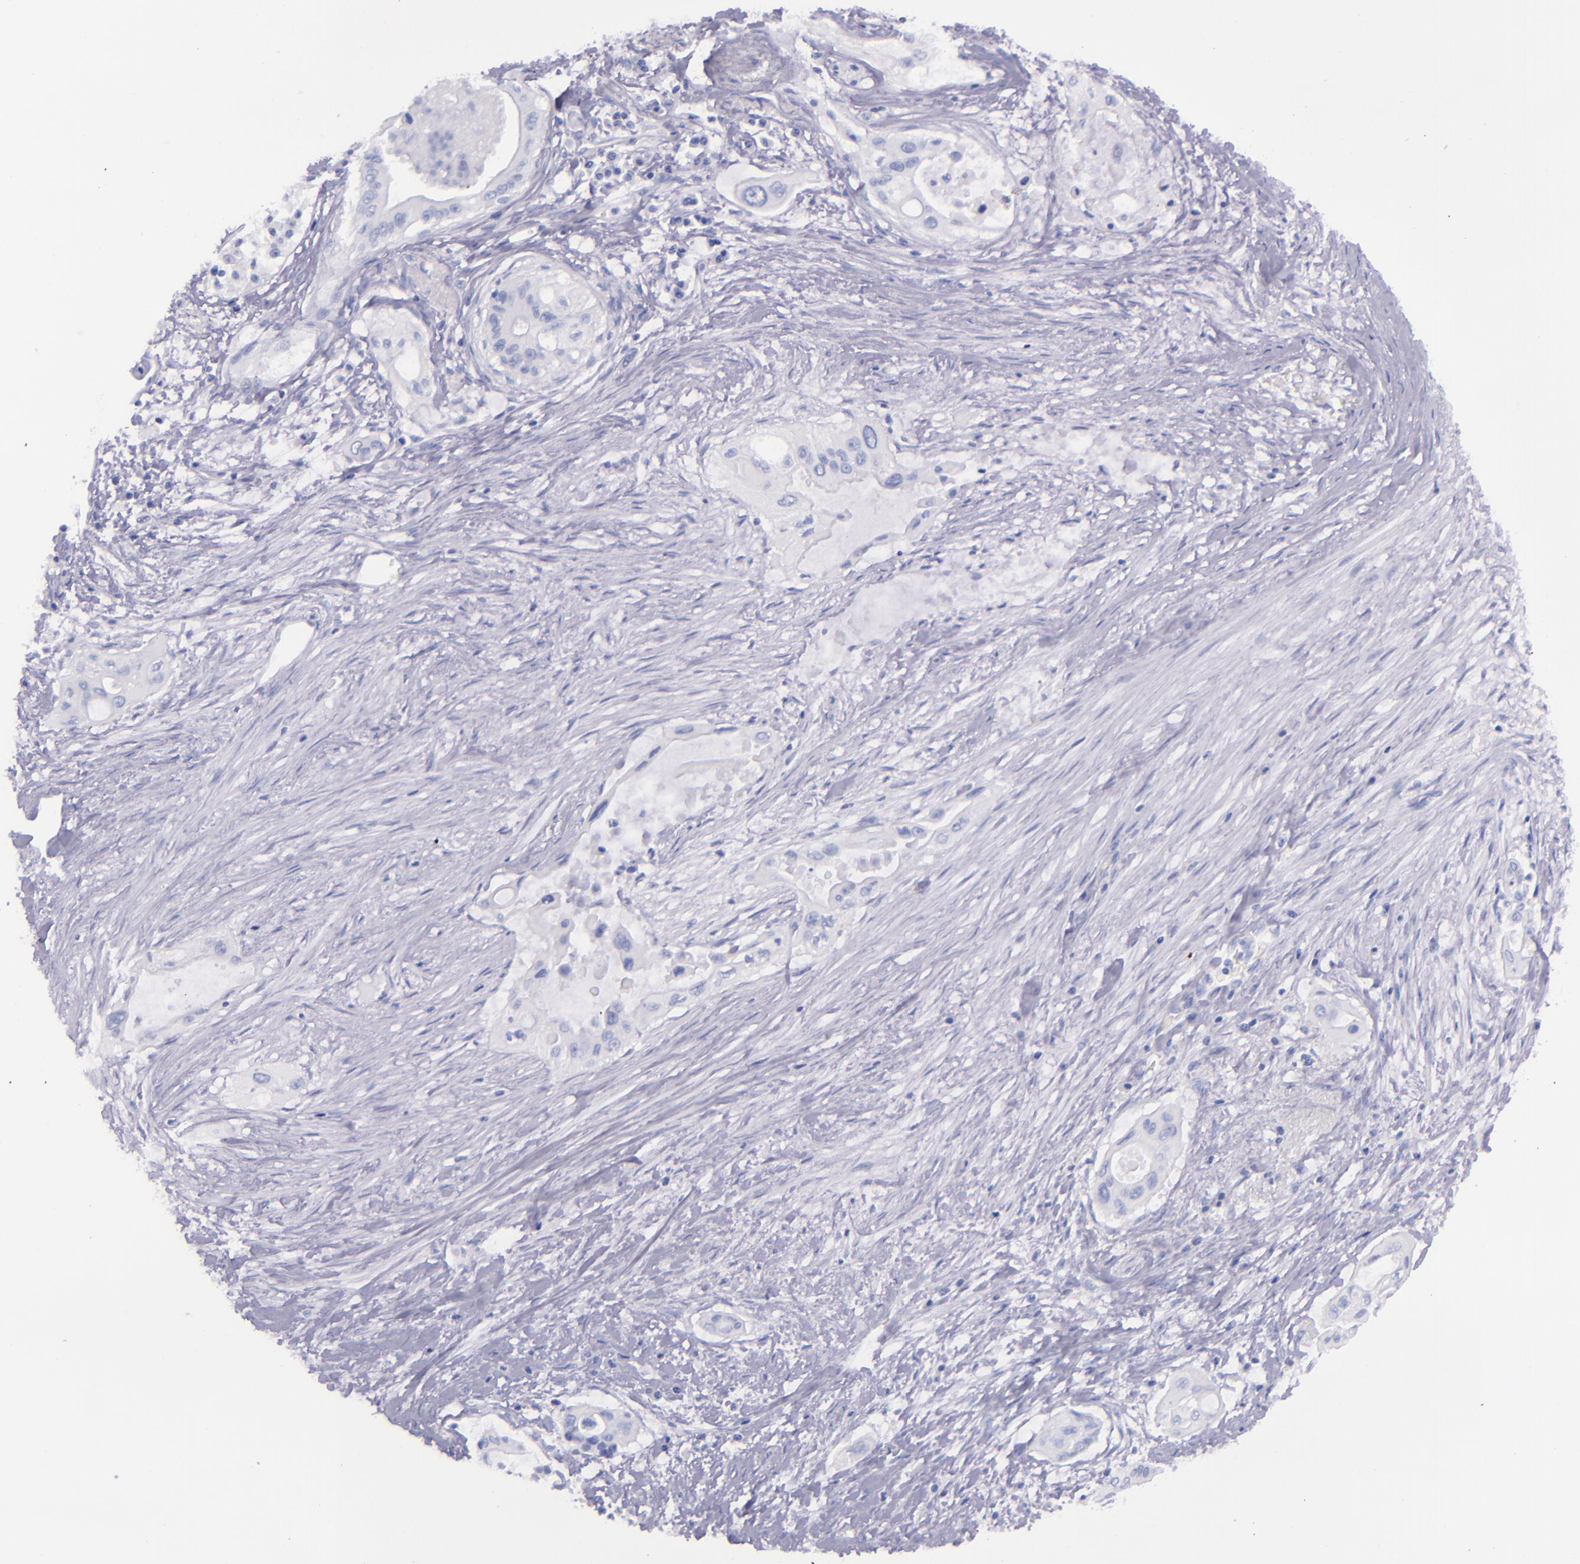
{"staining": {"intensity": "negative", "quantity": "none", "location": "none"}, "tissue": "pancreatic cancer", "cell_type": "Tumor cells", "image_type": "cancer", "snomed": [{"axis": "morphology", "description": "Adenocarcinoma, NOS"}, {"axis": "topography", "description": "Pancreas"}], "caption": "The micrograph reveals no significant expression in tumor cells of adenocarcinoma (pancreatic). Nuclei are stained in blue.", "gene": "SFTPB", "patient": {"sex": "male", "age": 77}}